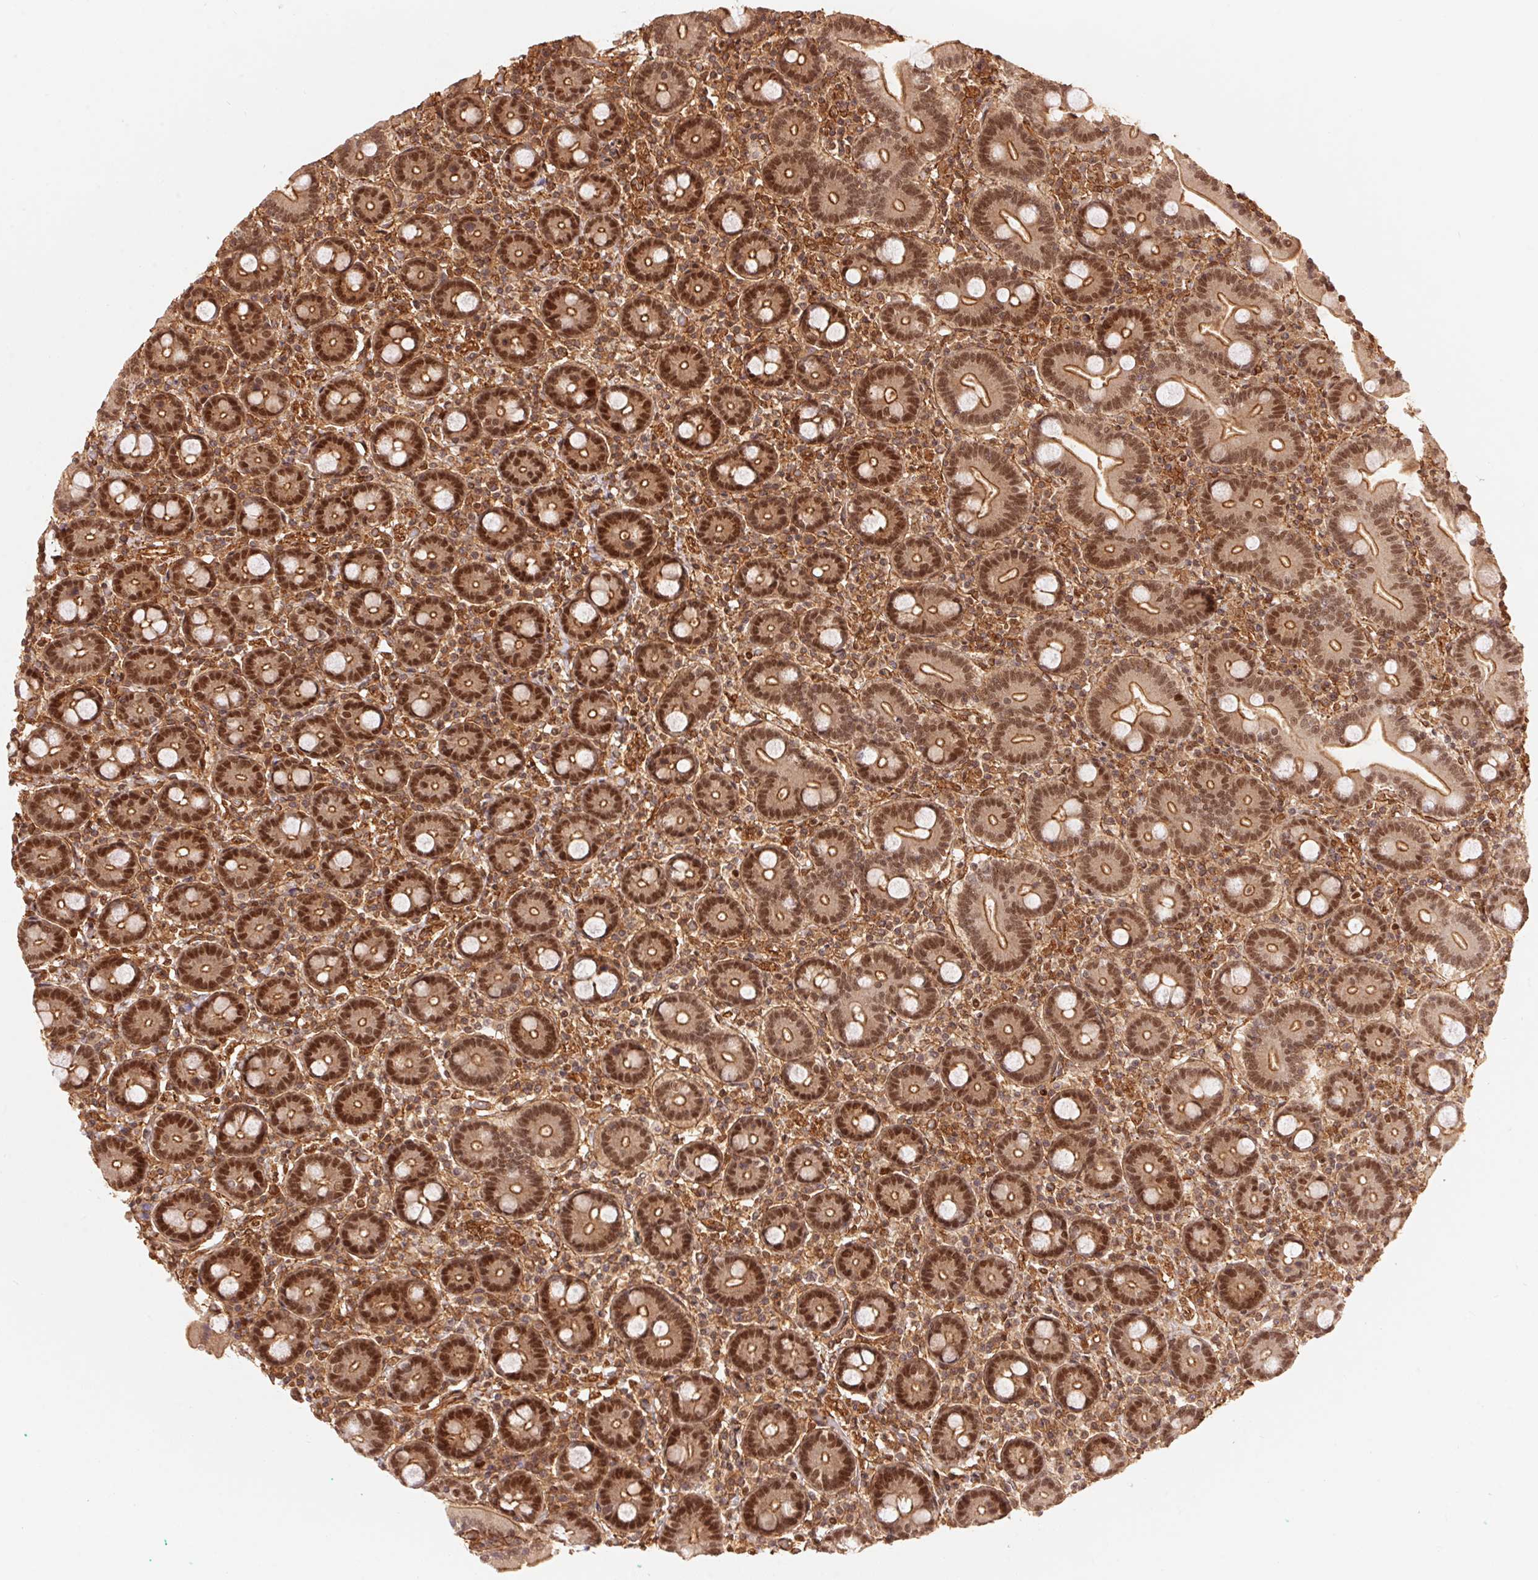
{"staining": {"intensity": "moderate", "quantity": ">75%", "location": "cytoplasmic/membranous,nuclear"}, "tissue": "duodenum", "cell_type": "Glandular cells", "image_type": "normal", "snomed": [{"axis": "morphology", "description": "Normal tissue, NOS"}, {"axis": "topography", "description": "Duodenum"}], "caption": "IHC of unremarkable duodenum shows medium levels of moderate cytoplasmic/membranous,nuclear staining in about >75% of glandular cells. (Brightfield microscopy of DAB IHC at high magnification).", "gene": "TNIP2", "patient": {"sex": "female", "age": 62}}